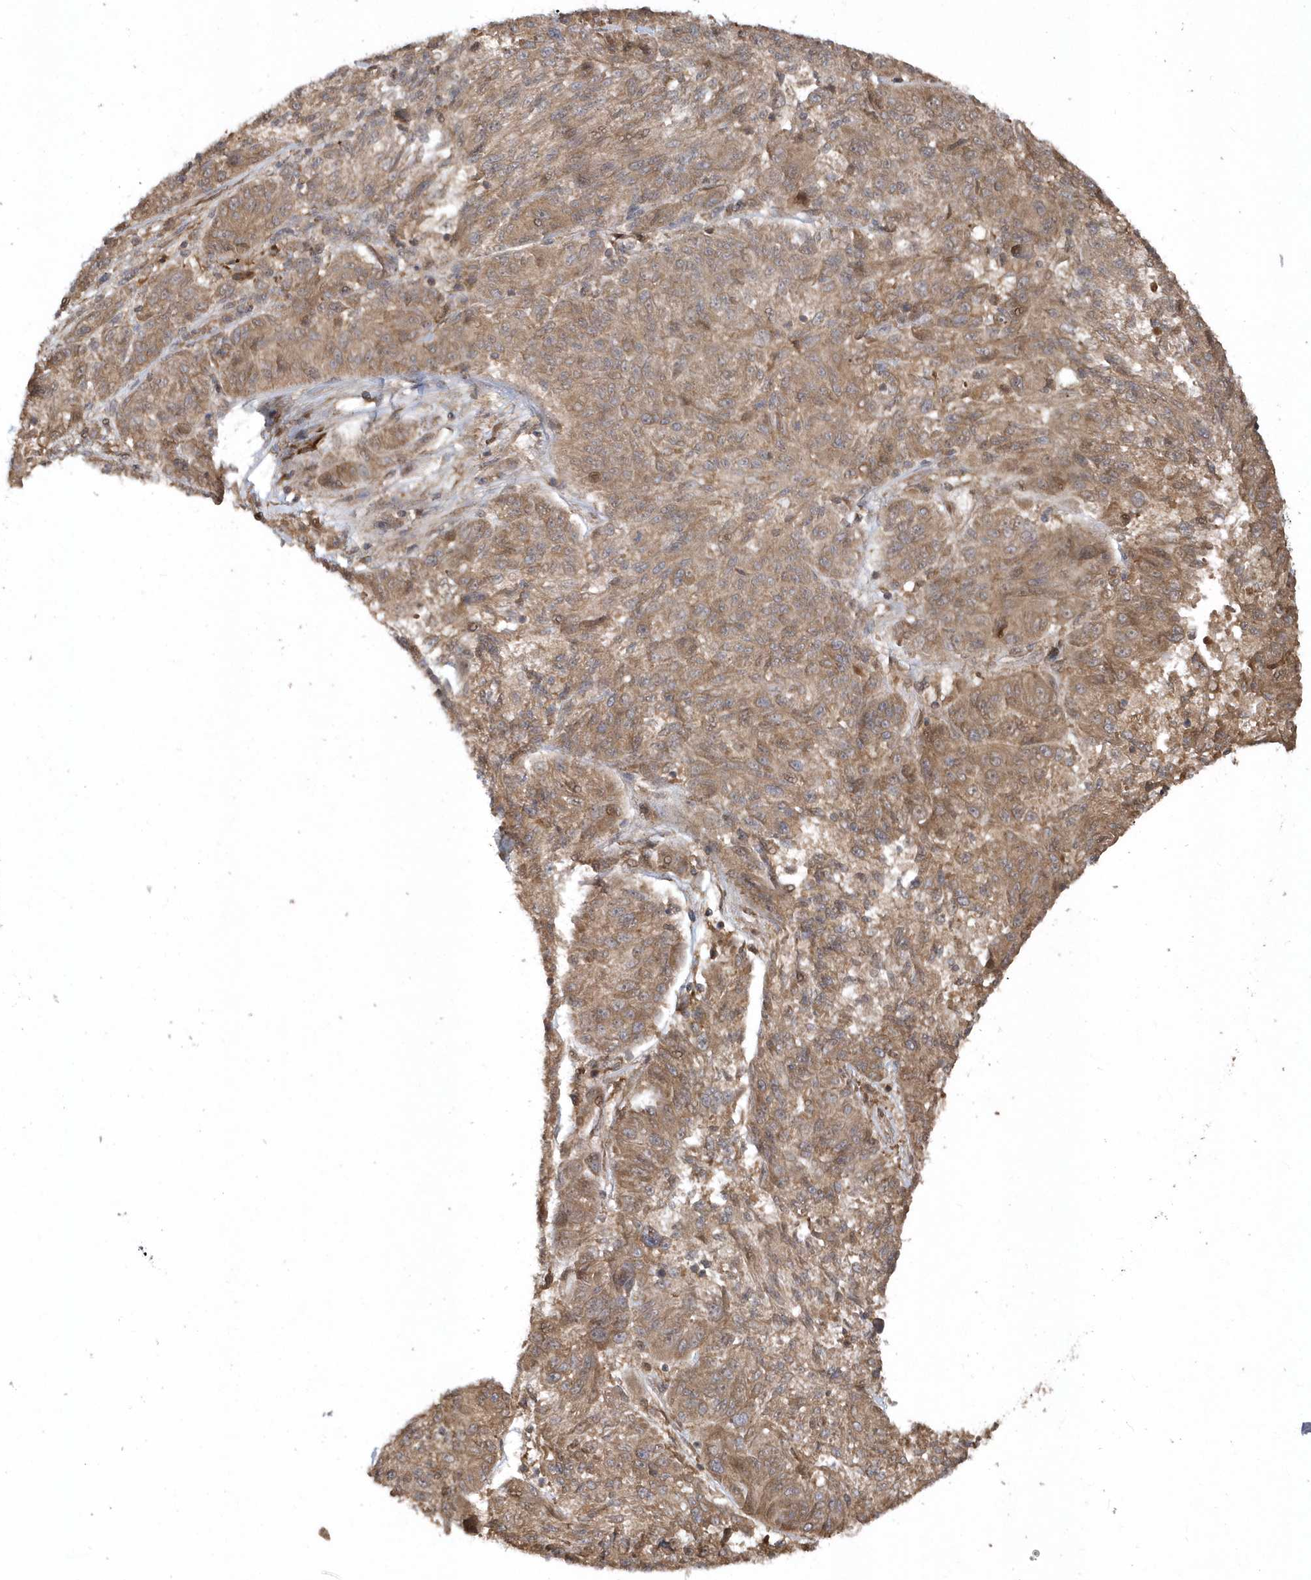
{"staining": {"intensity": "moderate", "quantity": ">75%", "location": "cytoplasmic/membranous"}, "tissue": "melanoma", "cell_type": "Tumor cells", "image_type": "cancer", "snomed": [{"axis": "morphology", "description": "Malignant melanoma, NOS"}, {"axis": "topography", "description": "Skin"}], "caption": "Tumor cells display moderate cytoplasmic/membranous expression in about >75% of cells in melanoma.", "gene": "HERPUD1", "patient": {"sex": "male", "age": 53}}